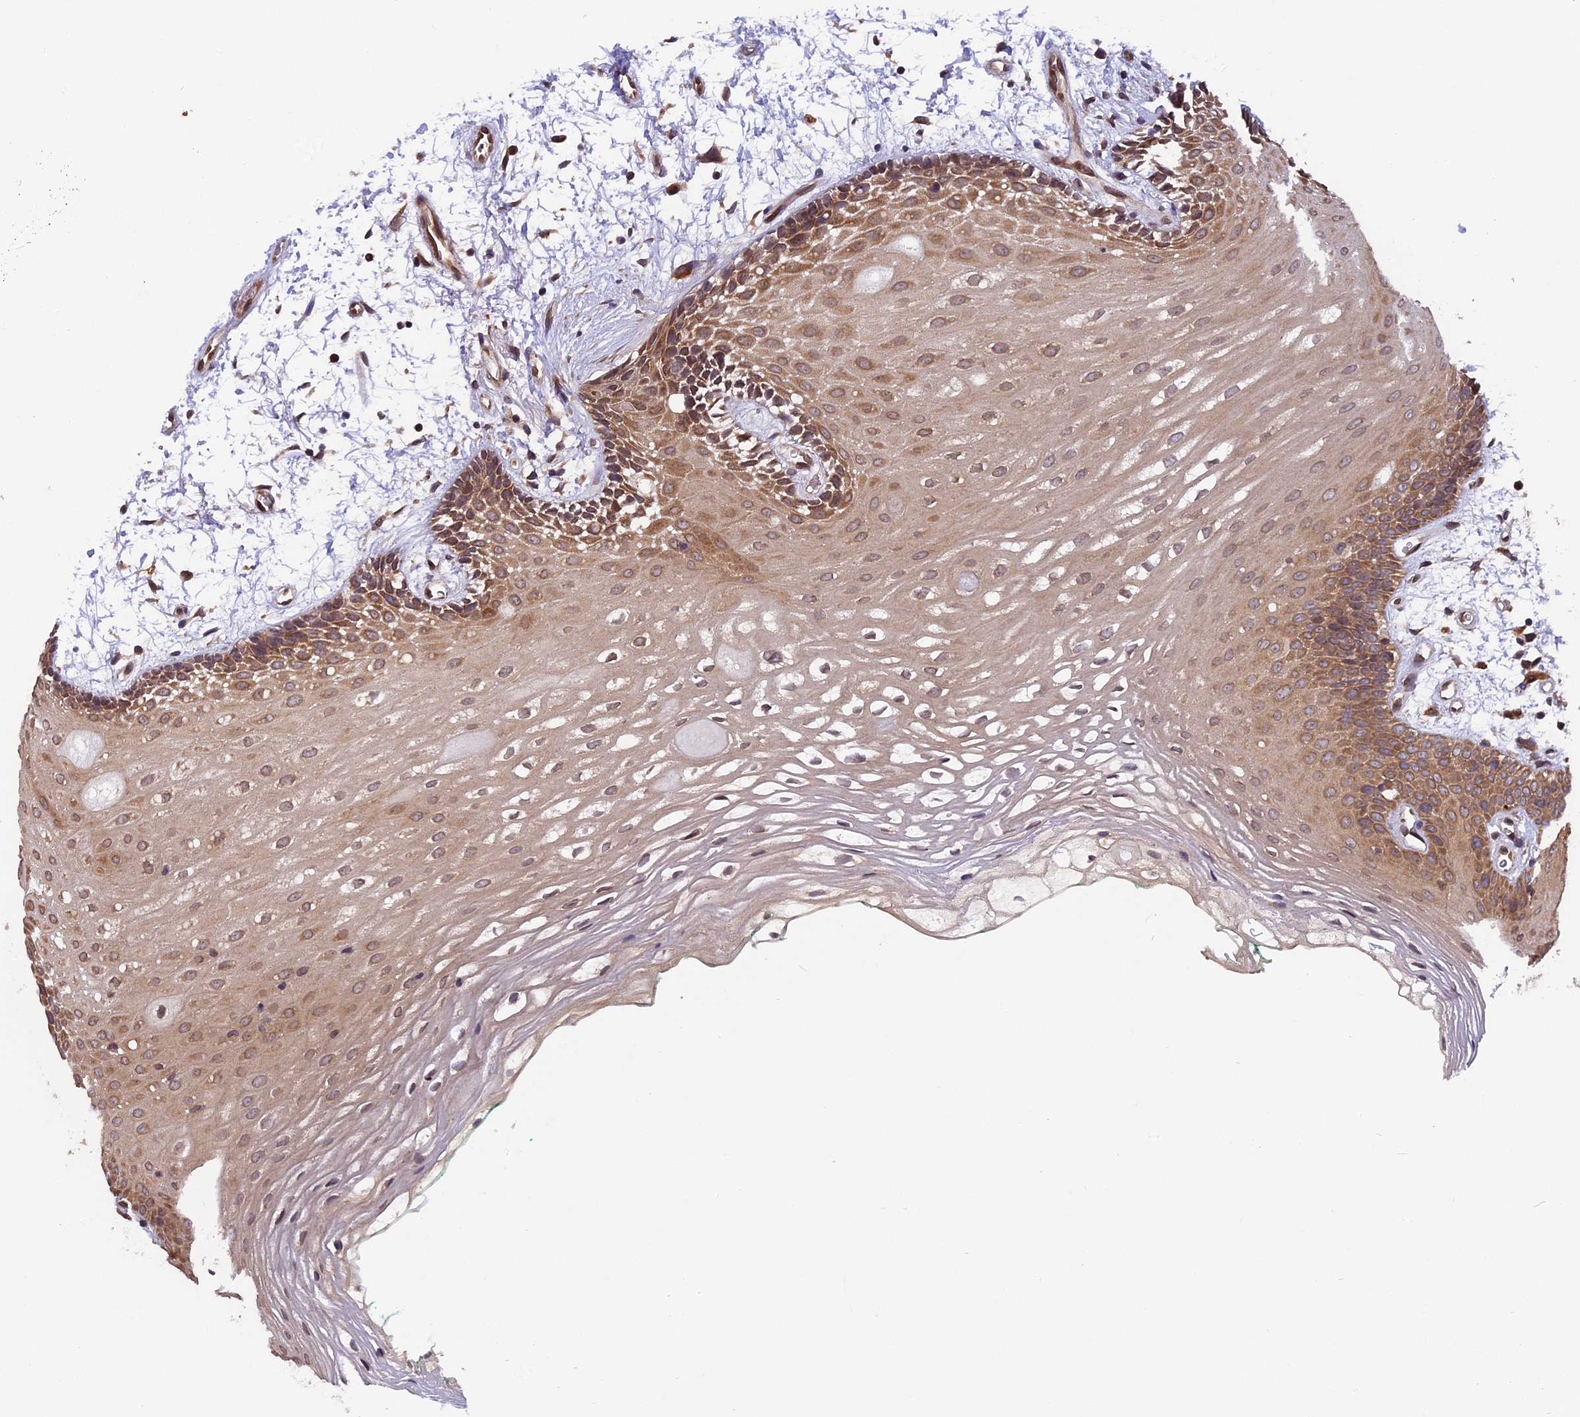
{"staining": {"intensity": "moderate", "quantity": ">75%", "location": "cytoplasmic/membranous"}, "tissue": "oral mucosa", "cell_type": "Squamous epithelial cells", "image_type": "normal", "snomed": [{"axis": "morphology", "description": "Normal tissue, NOS"}, {"axis": "topography", "description": "Skeletal muscle"}, {"axis": "topography", "description": "Oral tissue"}, {"axis": "topography", "description": "Peripheral nerve tissue"}], "caption": "Protein staining of unremarkable oral mucosa shows moderate cytoplasmic/membranous expression in about >75% of squamous epithelial cells. (brown staining indicates protein expression, while blue staining denotes nuclei).", "gene": "CHMP2A", "patient": {"sex": "female", "age": 84}}